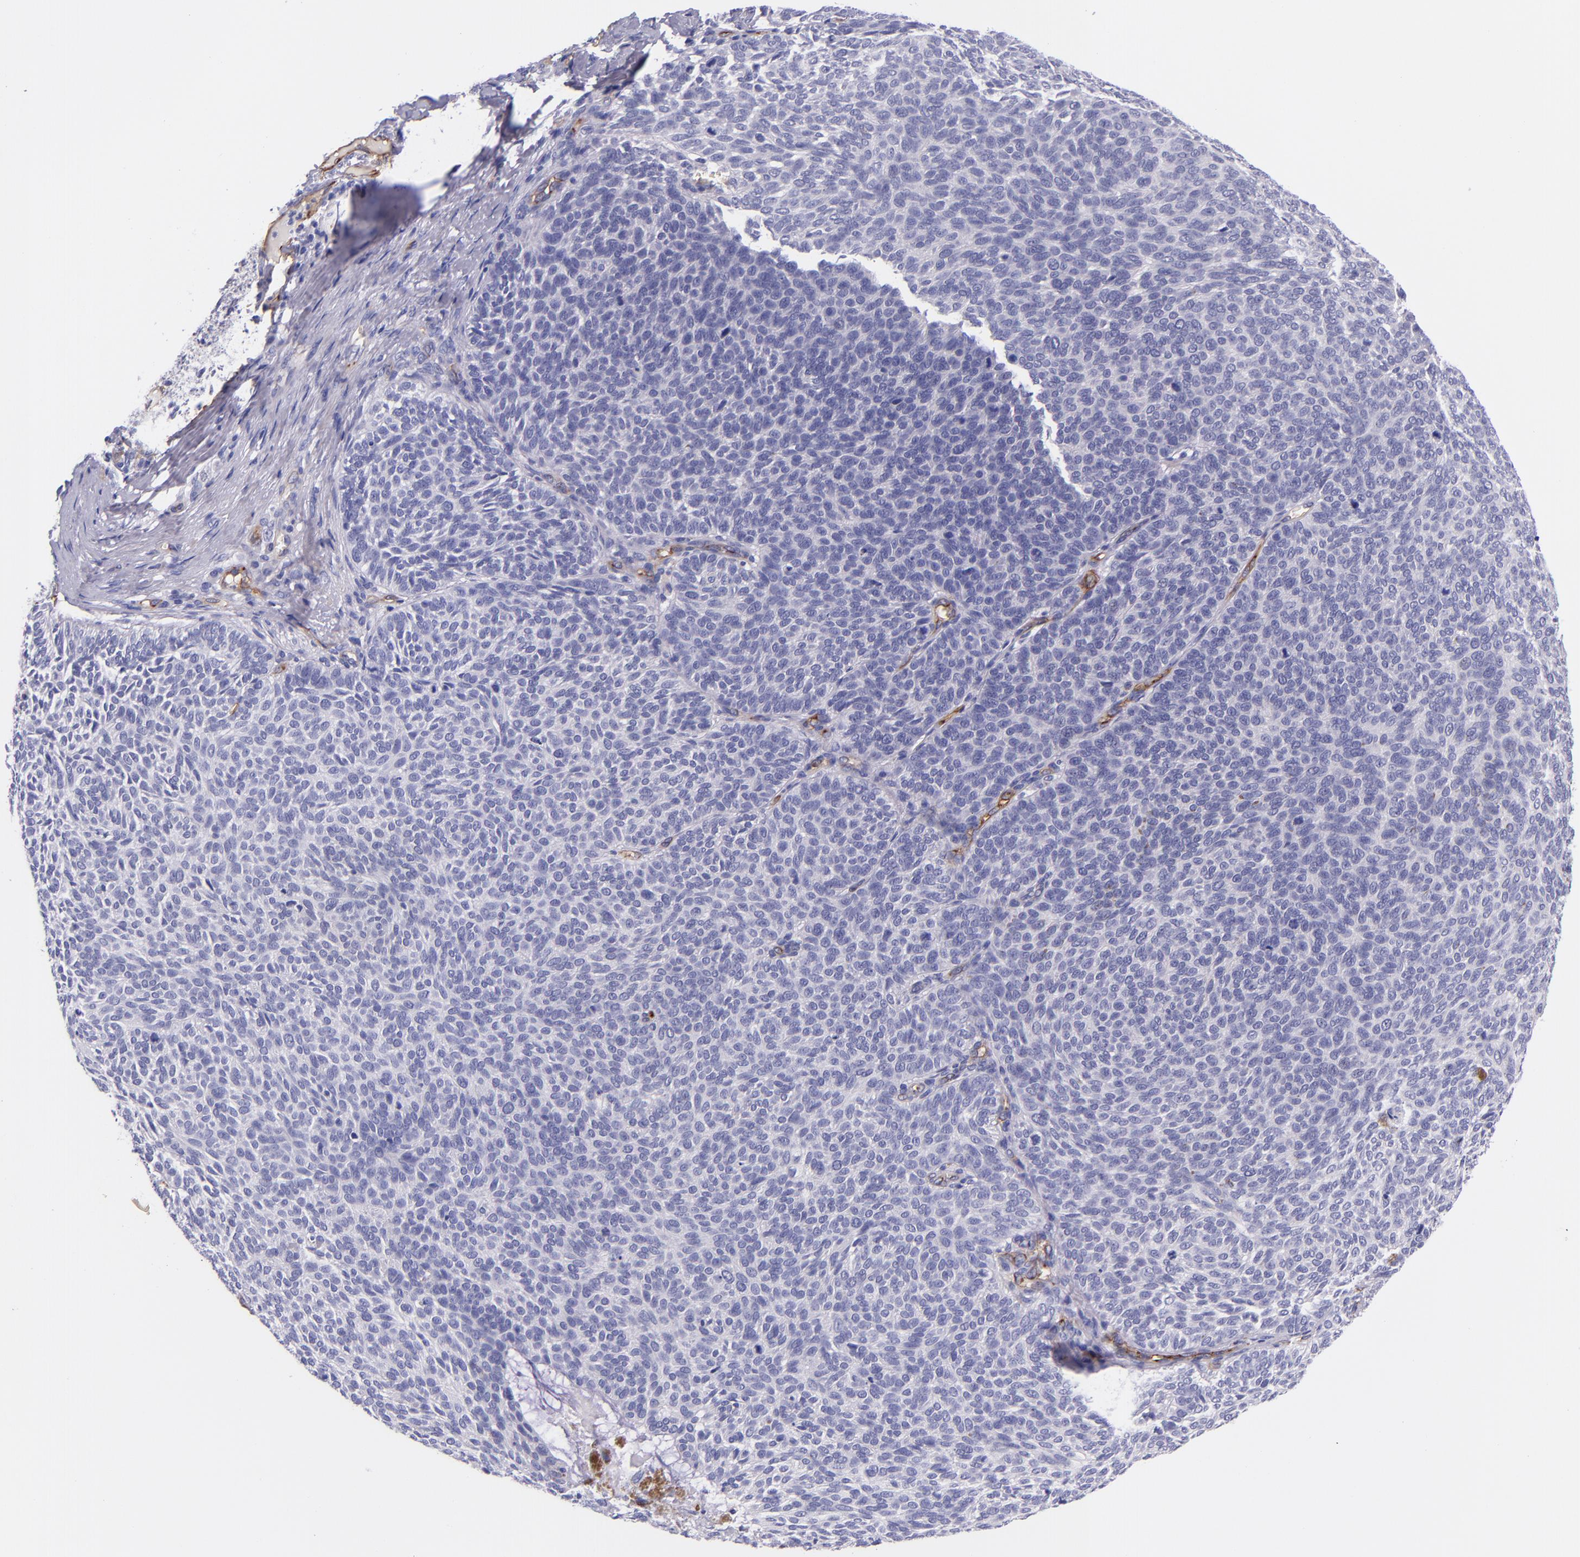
{"staining": {"intensity": "negative", "quantity": "none", "location": "none"}, "tissue": "skin cancer", "cell_type": "Tumor cells", "image_type": "cancer", "snomed": [{"axis": "morphology", "description": "Basal cell carcinoma"}, {"axis": "topography", "description": "Skin"}], "caption": "High power microscopy image of an immunohistochemistry (IHC) histopathology image of skin cancer, revealing no significant positivity in tumor cells. (DAB immunohistochemistry with hematoxylin counter stain).", "gene": "NOS3", "patient": {"sex": "male", "age": 63}}